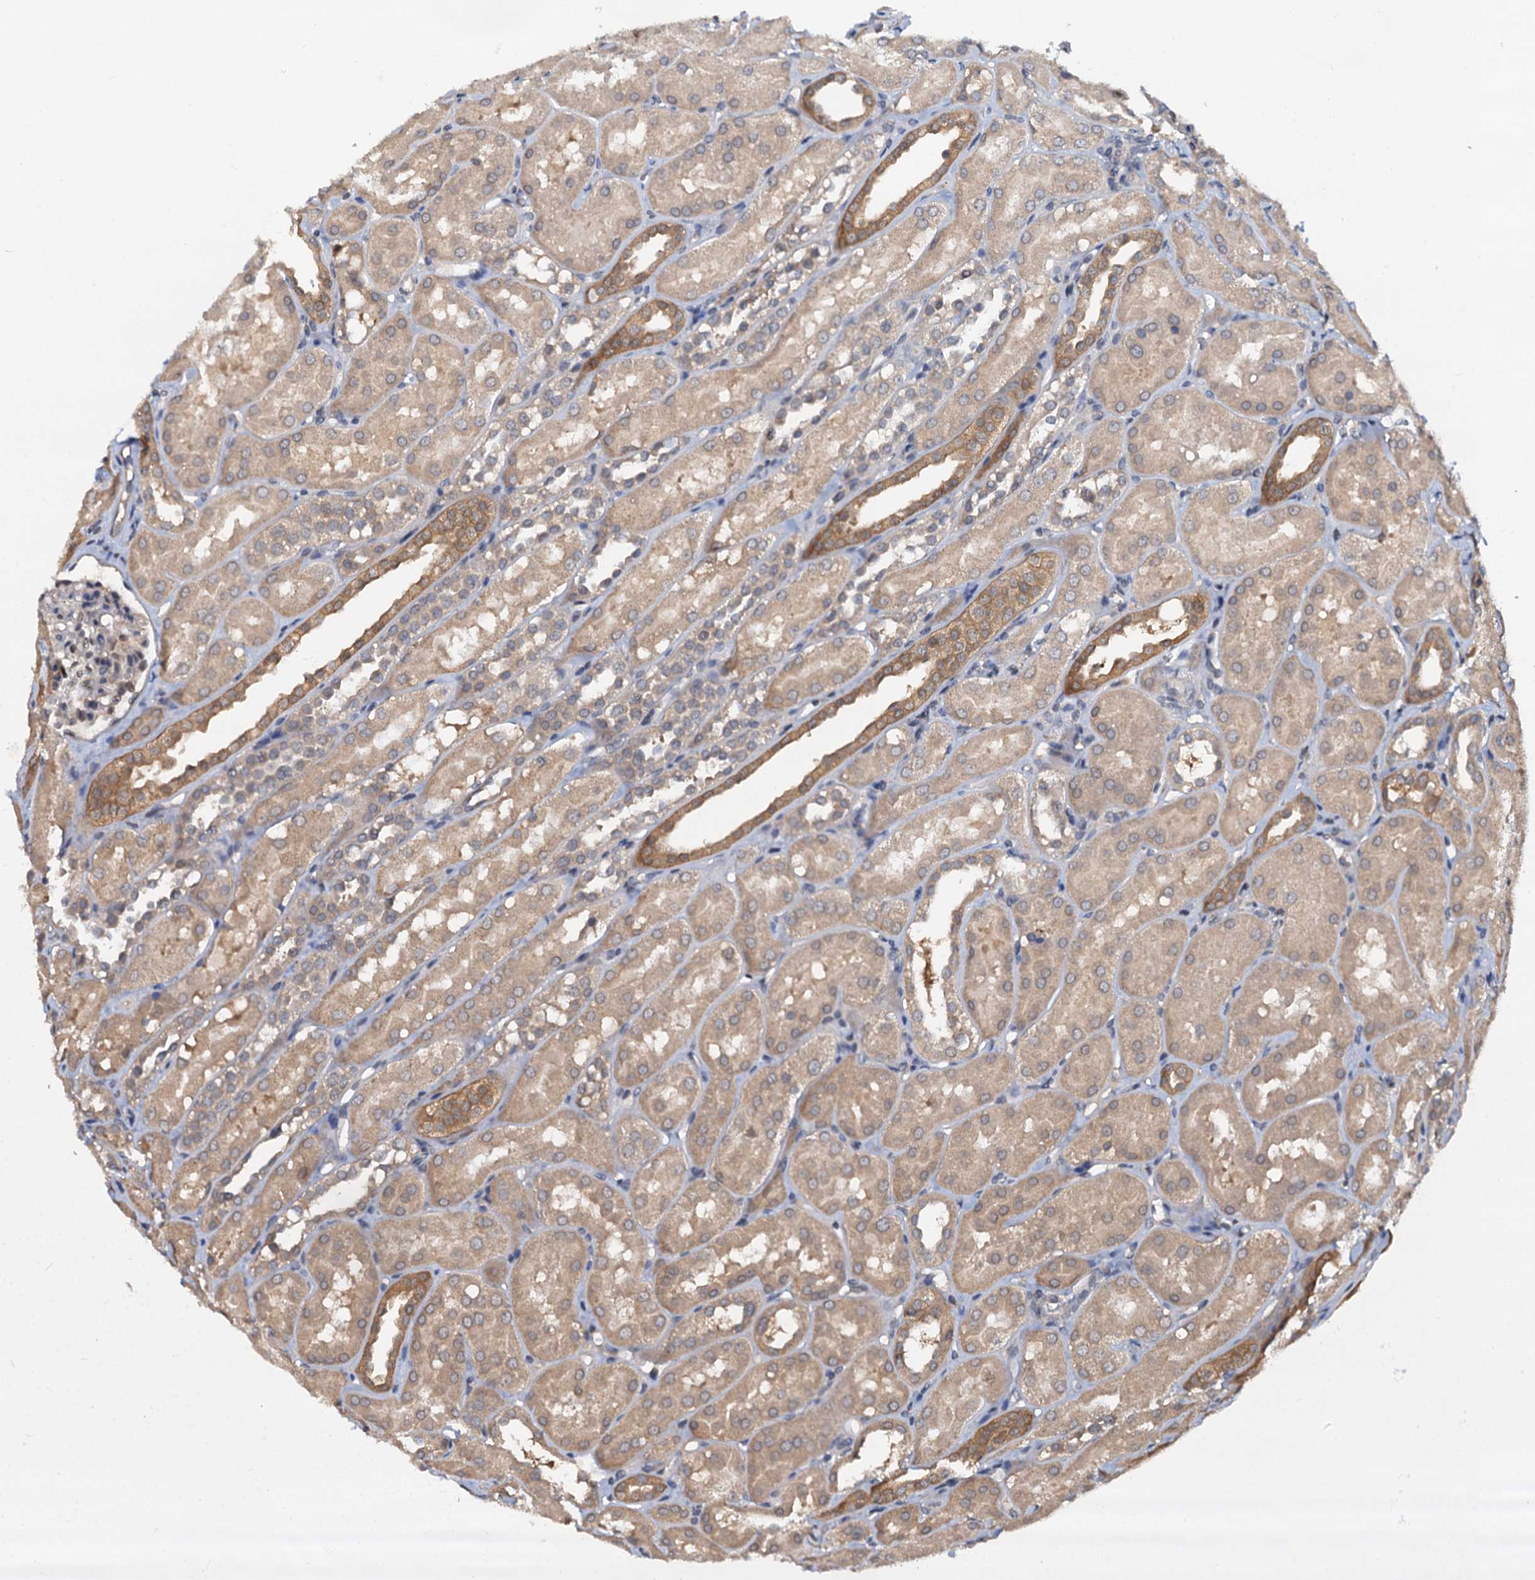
{"staining": {"intensity": "negative", "quantity": "none", "location": "none"}, "tissue": "kidney", "cell_type": "Cells in glomeruli", "image_type": "normal", "snomed": [{"axis": "morphology", "description": "Normal tissue, NOS"}, {"axis": "topography", "description": "Kidney"}, {"axis": "topography", "description": "Urinary bladder"}], "caption": "Immunohistochemical staining of unremarkable human kidney reveals no significant expression in cells in glomeruli. (Brightfield microscopy of DAB (3,3'-diaminobenzidine) IHC at high magnification).", "gene": "PTGES3", "patient": {"sex": "male", "age": 16}}